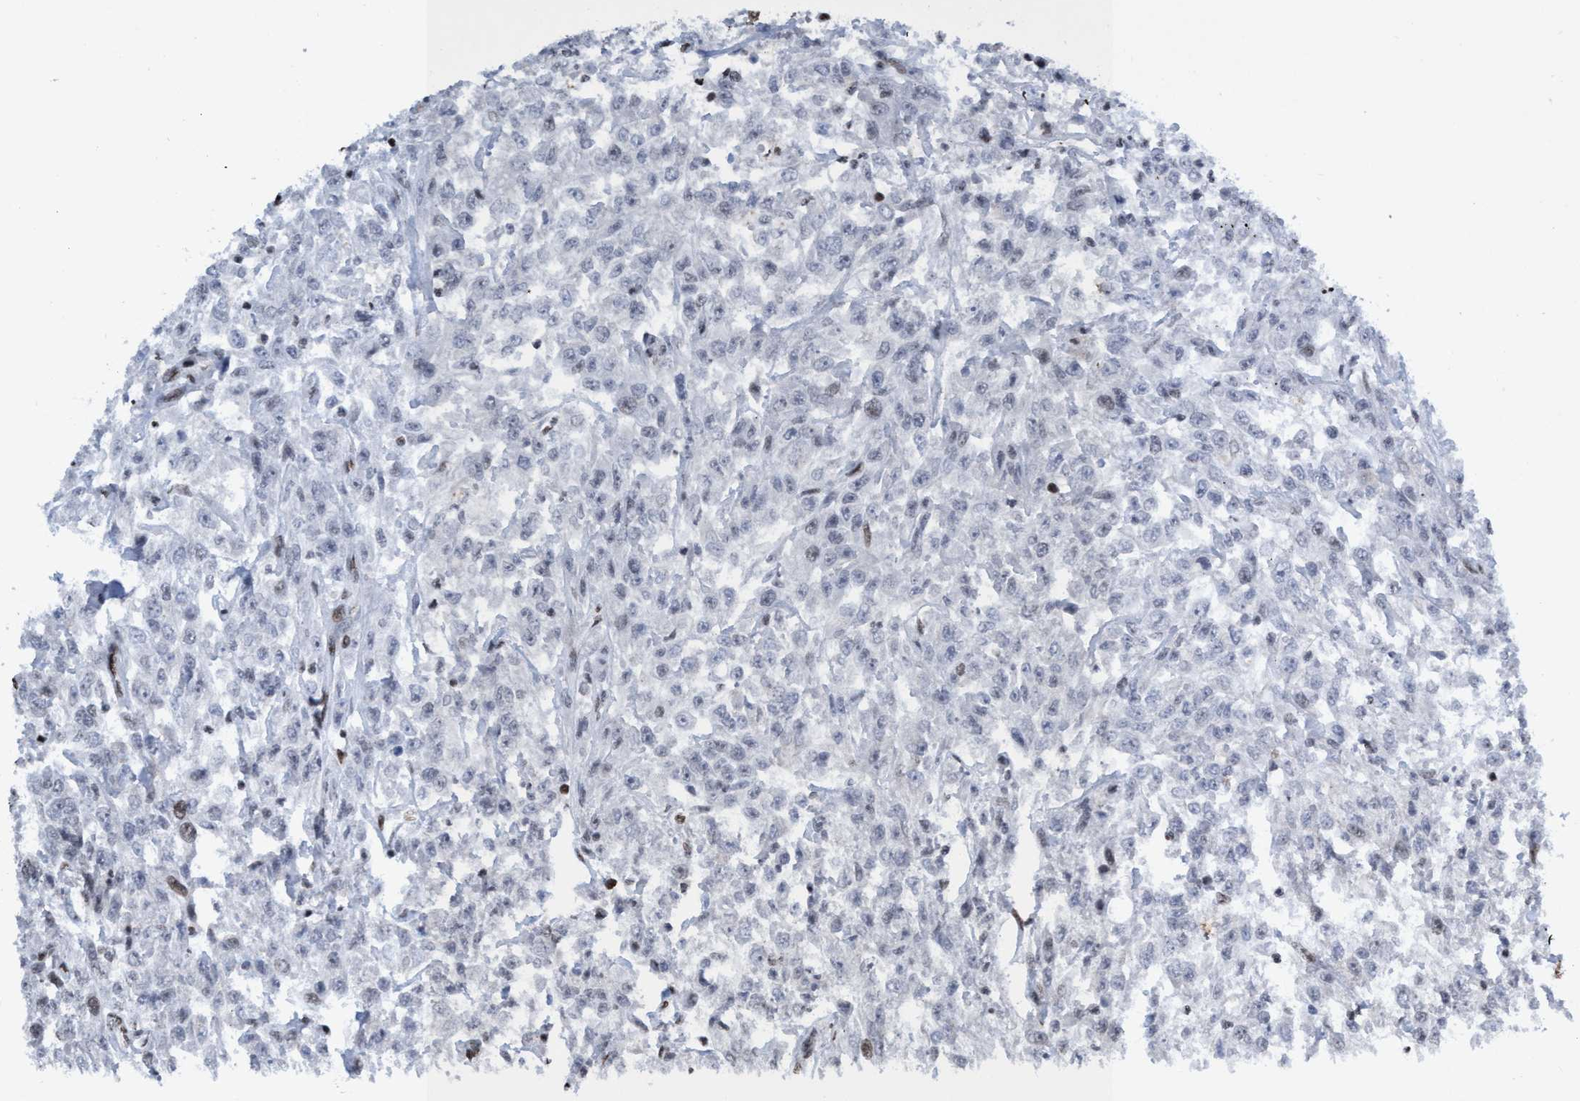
{"staining": {"intensity": "negative", "quantity": "none", "location": "none"}, "tissue": "urothelial cancer", "cell_type": "Tumor cells", "image_type": "cancer", "snomed": [{"axis": "morphology", "description": "Urothelial carcinoma, High grade"}, {"axis": "topography", "description": "Urinary bladder"}], "caption": "Photomicrograph shows no significant protein expression in tumor cells of high-grade urothelial carcinoma.", "gene": "CBX2", "patient": {"sex": "male", "age": 46}}